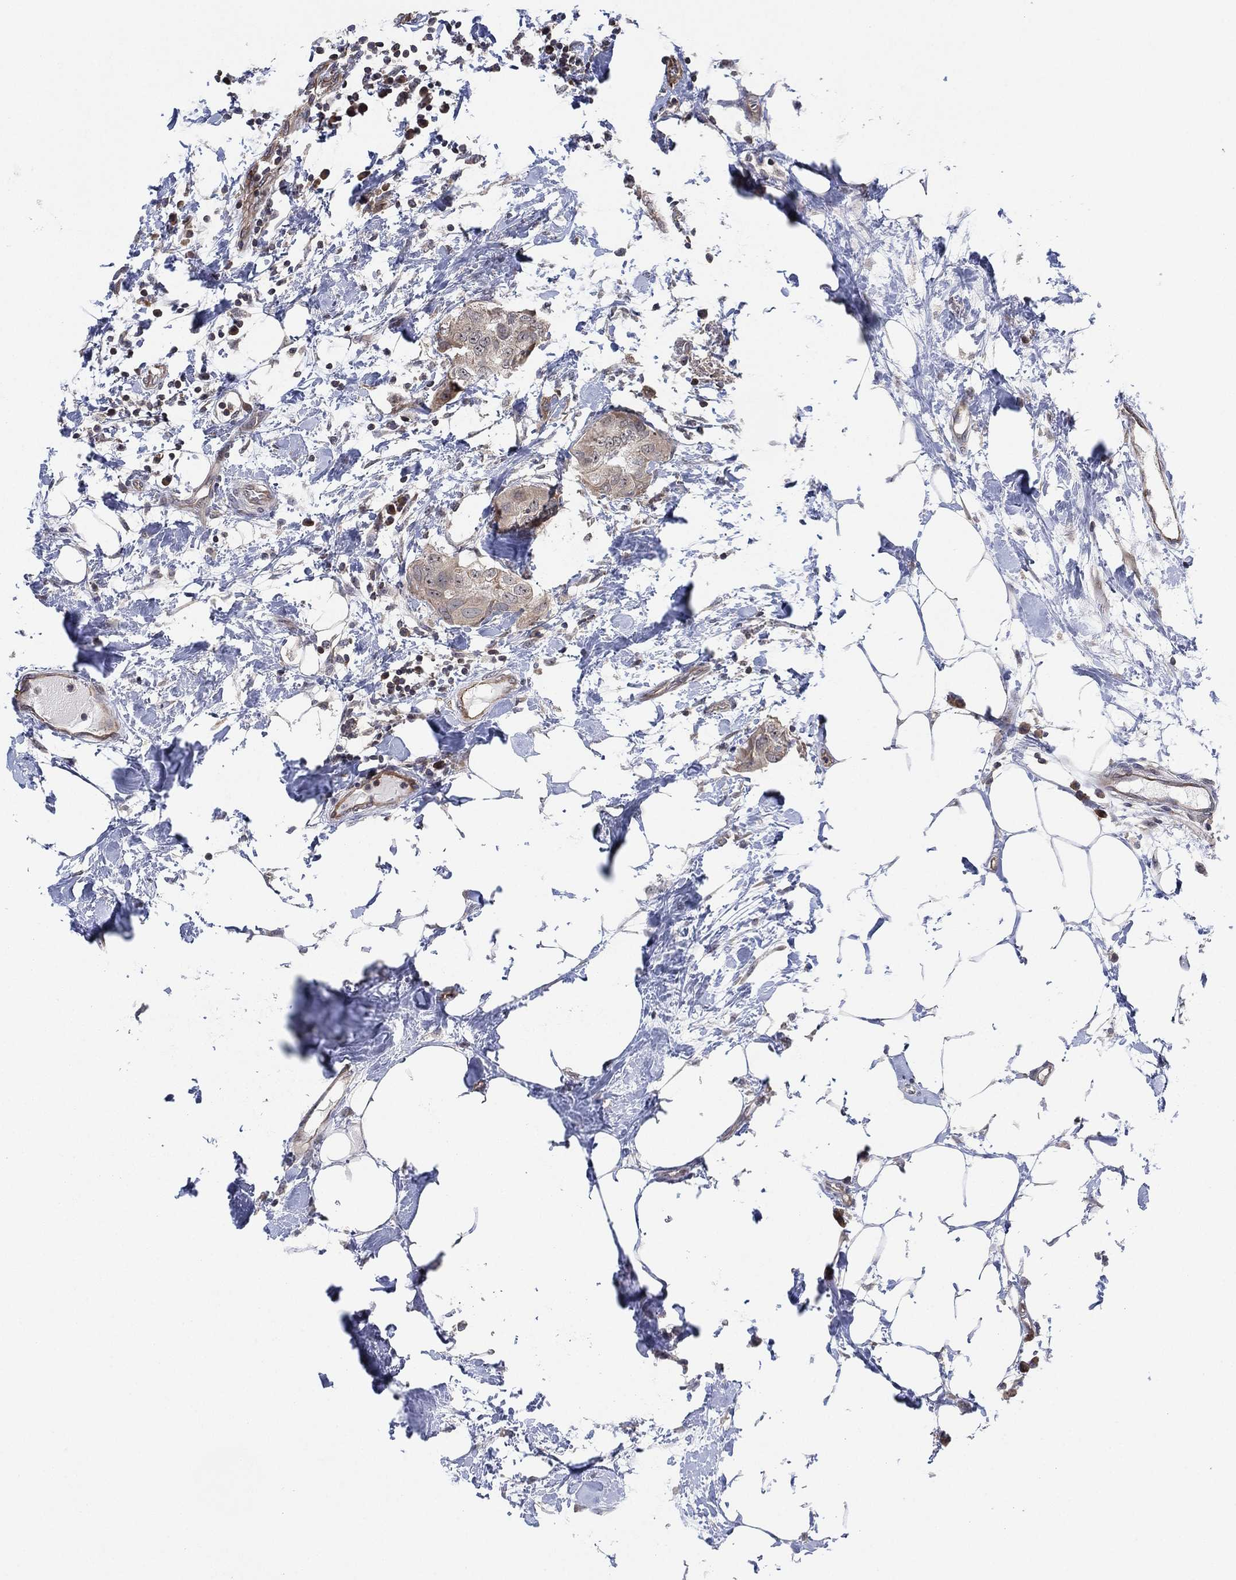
{"staining": {"intensity": "weak", "quantity": "<25%", "location": "cytoplasmic/membranous"}, "tissue": "breast cancer", "cell_type": "Tumor cells", "image_type": "cancer", "snomed": [{"axis": "morphology", "description": "Normal tissue, NOS"}, {"axis": "morphology", "description": "Duct carcinoma"}, {"axis": "topography", "description": "Breast"}], "caption": "Immunohistochemistry of human infiltrating ductal carcinoma (breast) reveals no positivity in tumor cells.", "gene": "TMCO1", "patient": {"sex": "female", "age": 40}}